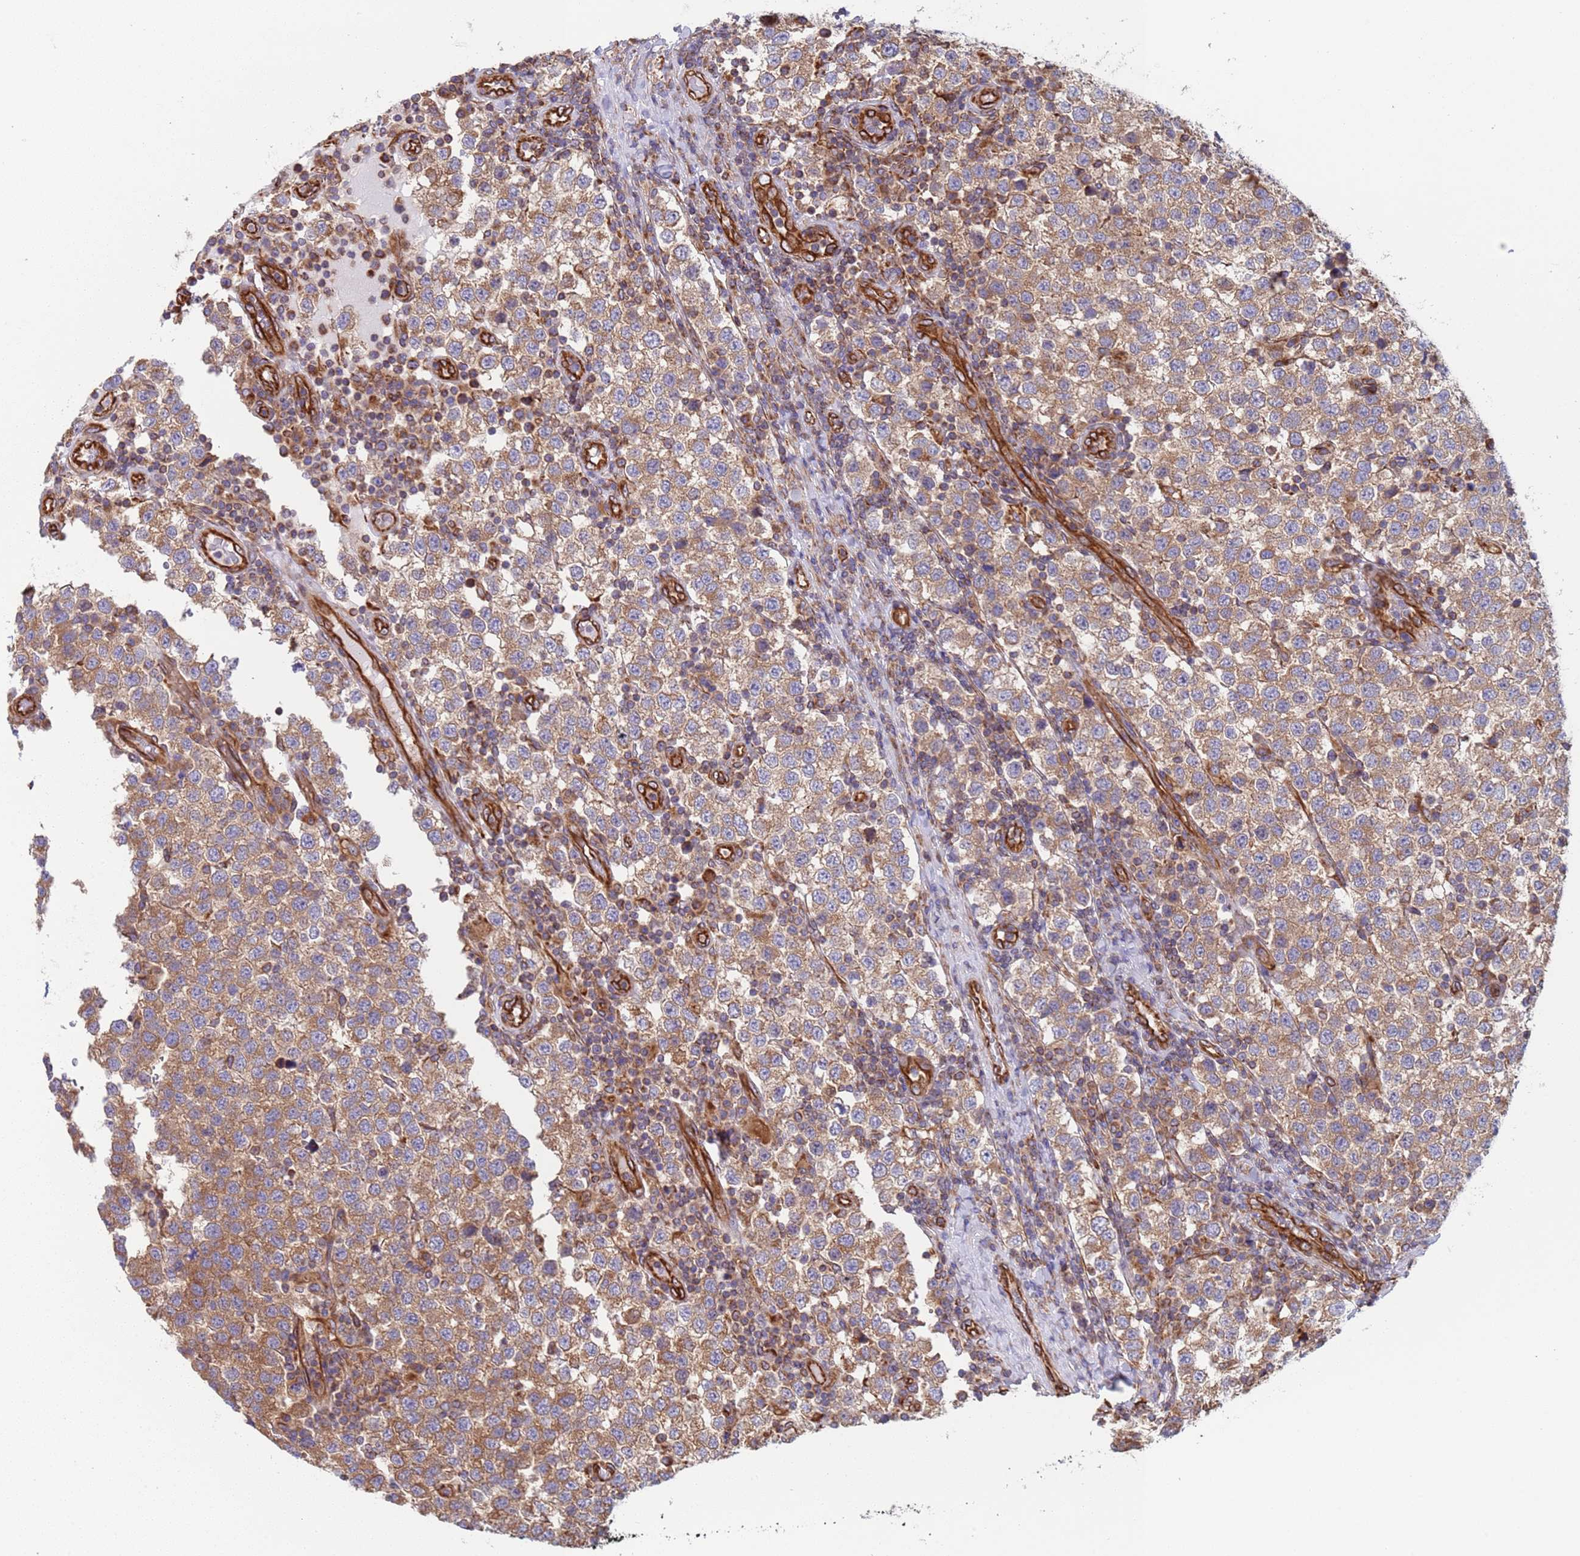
{"staining": {"intensity": "moderate", "quantity": ">75%", "location": "cytoplasmic/membranous"}, "tissue": "testis cancer", "cell_type": "Tumor cells", "image_type": "cancer", "snomed": [{"axis": "morphology", "description": "Seminoma, NOS"}, {"axis": "topography", "description": "Testis"}], "caption": "IHC of testis cancer (seminoma) displays medium levels of moderate cytoplasmic/membranous expression in approximately >75% of tumor cells. (brown staining indicates protein expression, while blue staining denotes nuclei).", "gene": "NUDT12", "patient": {"sex": "male", "age": 34}}